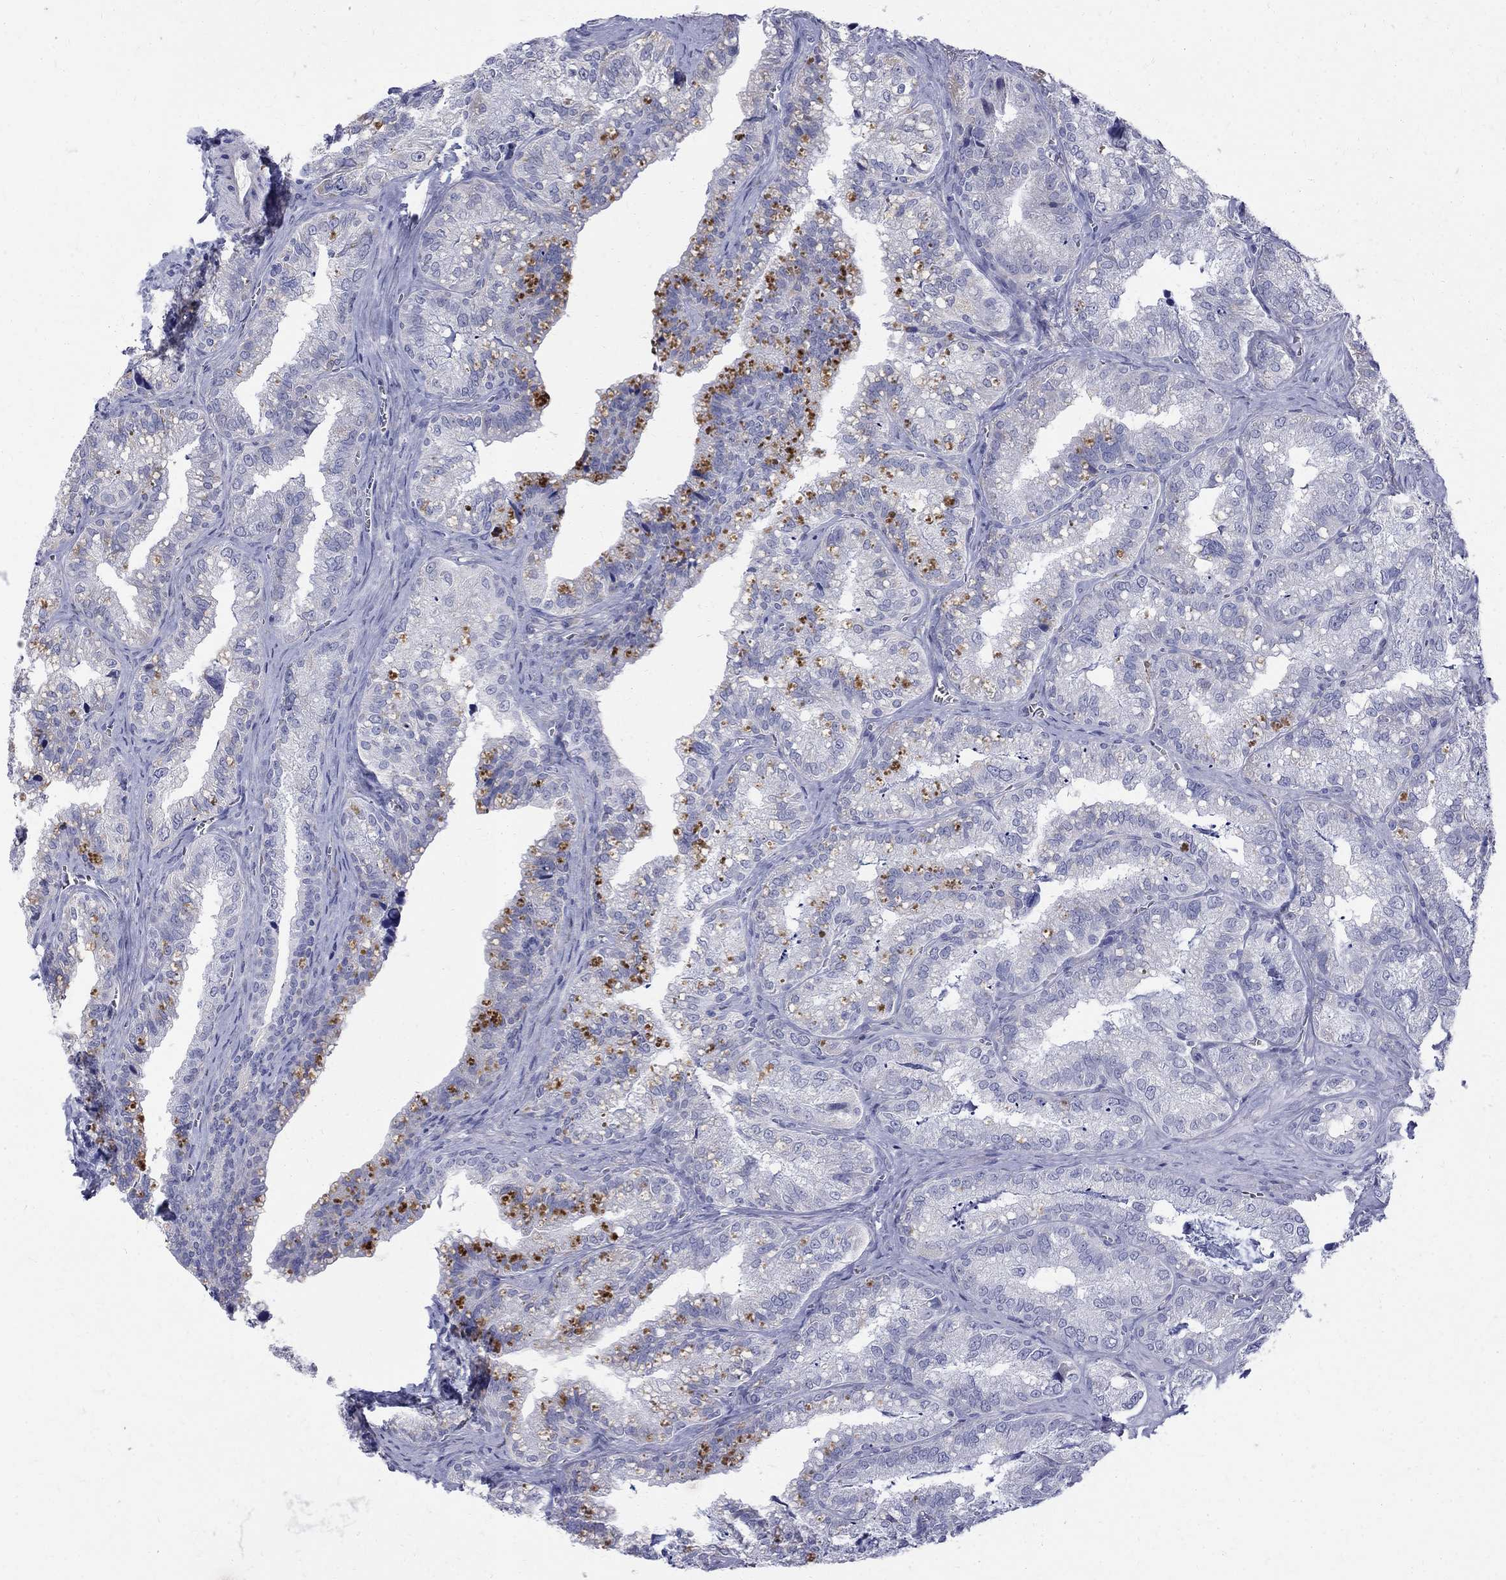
{"staining": {"intensity": "negative", "quantity": "none", "location": "none"}, "tissue": "seminal vesicle", "cell_type": "Glandular cells", "image_type": "normal", "snomed": [{"axis": "morphology", "description": "Normal tissue, NOS"}, {"axis": "topography", "description": "Seminal veicle"}], "caption": "High power microscopy photomicrograph of an IHC photomicrograph of normal seminal vesicle, revealing no significant expression in glandular cells.", "gene": "AGER", "patient": {"sex": "male", "age": 57}}